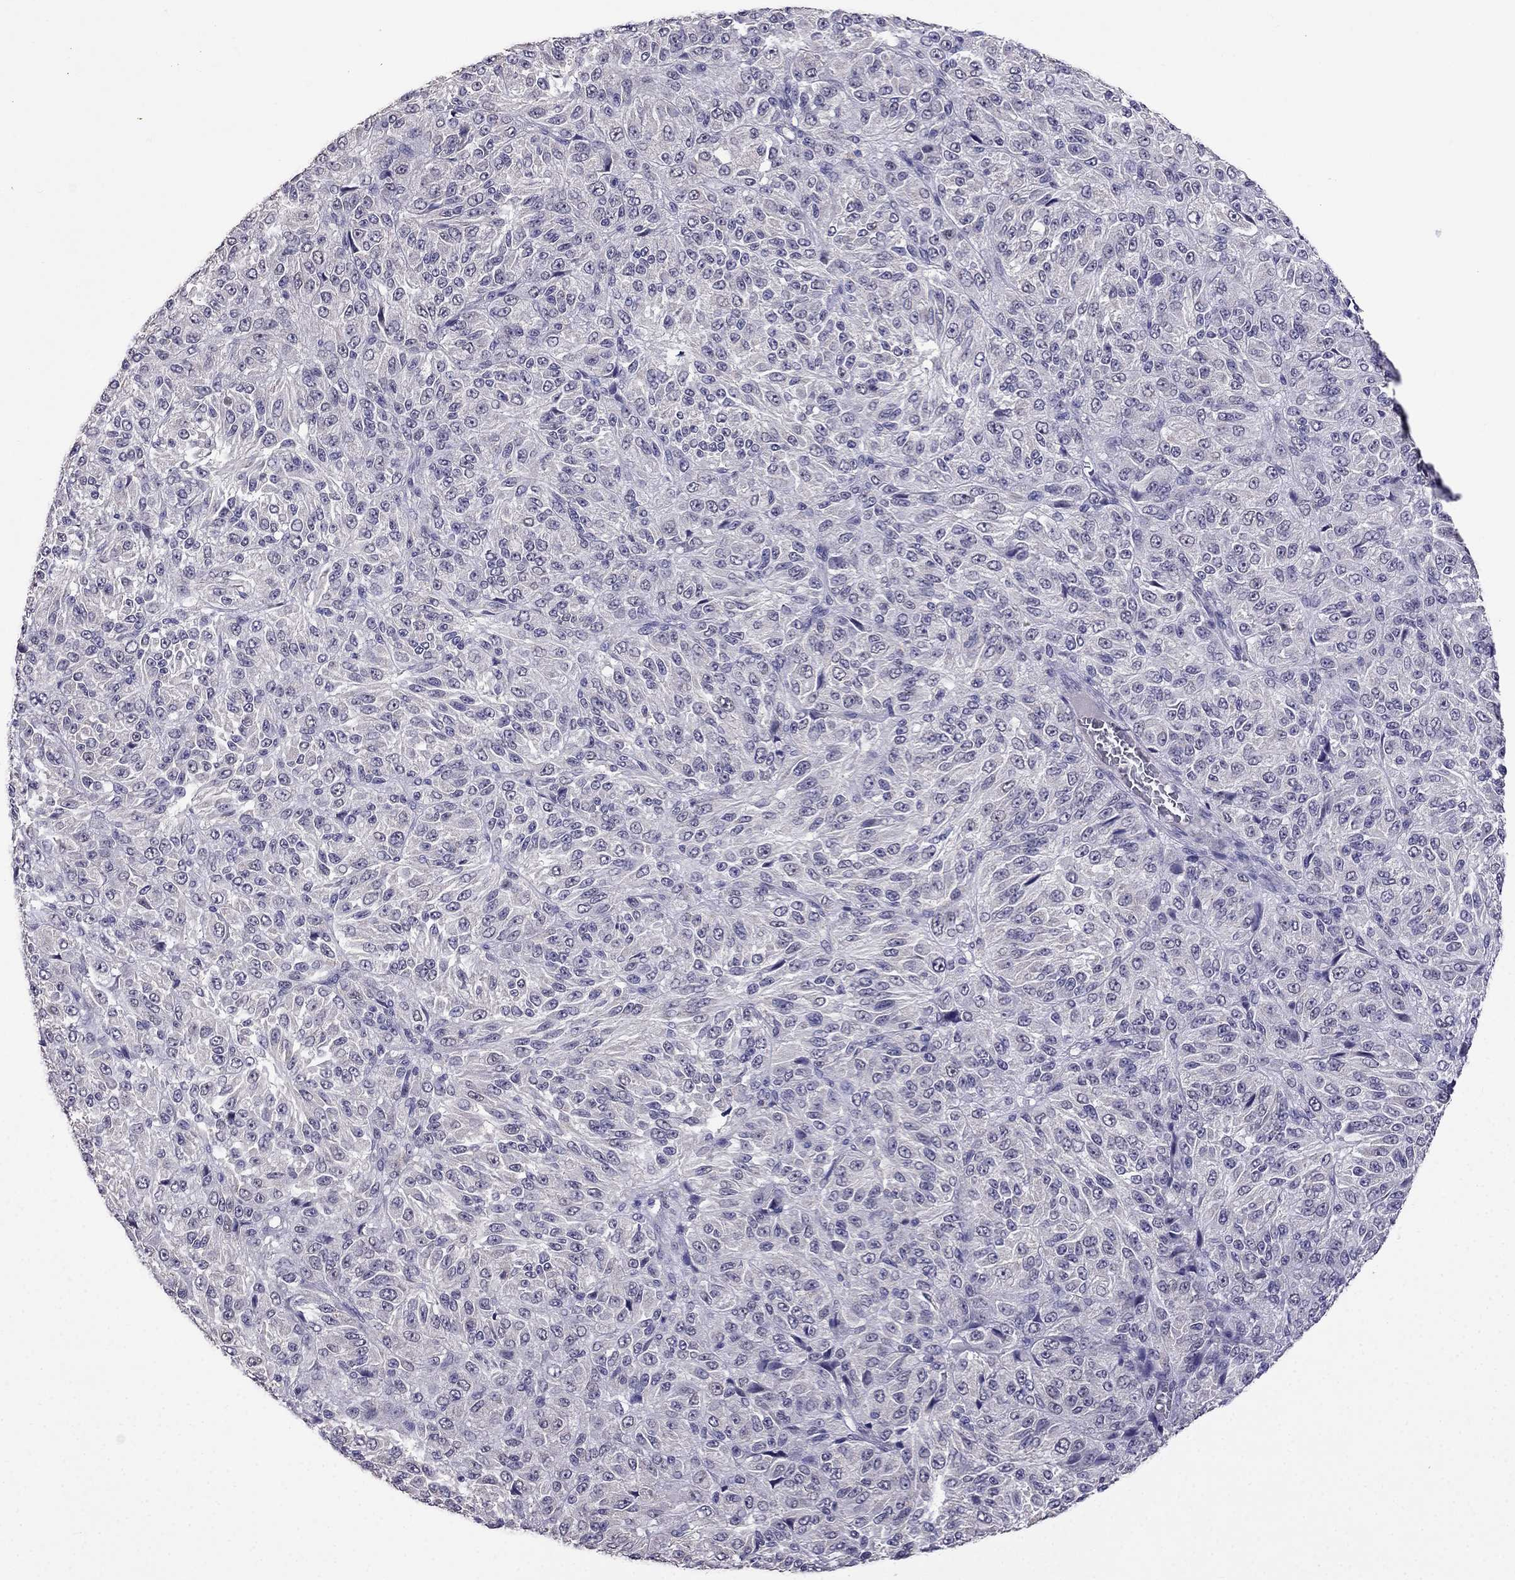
{"staining": {"intensity": "negative", "quantity": "none", "location": "none"}, "tissue": "melanoma", "cell_type": "Tumor cells", "image_type": "cancer", "snomed": [{"axis": "morphology", "description": "Malignant melanoma, Metastatic site"}, {"axis": "topography", "description": "Brain"}], "caption": "Human malignant melanoma (metastatic site) stained for a protein using IHC displays no expression in tumor cells.", "gene": "AQP9", "patient": {"sex": "female", "age": 56}}